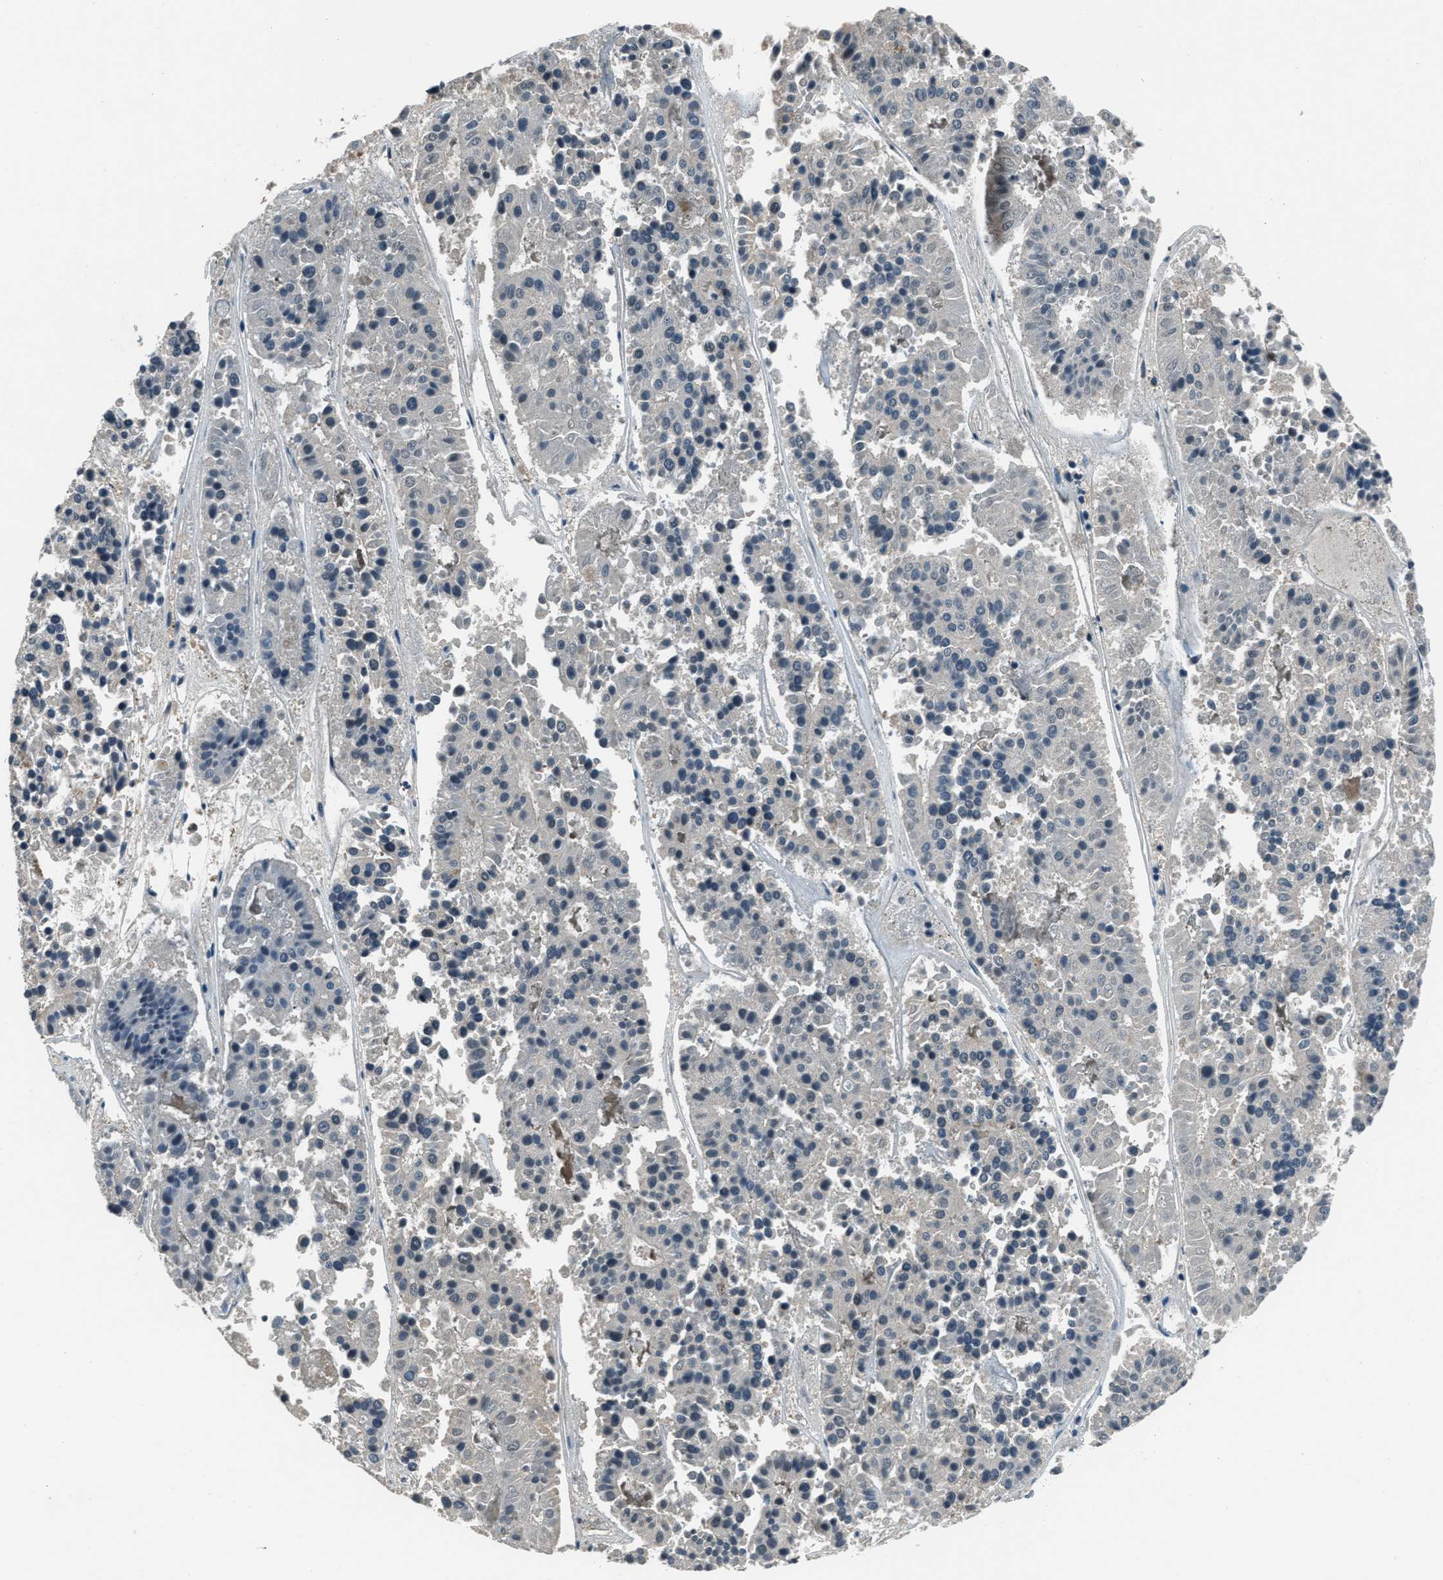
{"staining": {"intensity": "negative", "quantity": "none", "location": "none"}, "tissue": "pancreatic cancer", "cell_type": "Tumor cells", "image_type": "cancer", "snomed": [{"axis": "morphology", "description": "Adenocarcinoma, NOS"}, {"axis": "topography", "description": "Pancreas"}], "caption": "Tumor cells are negative for brown protein staining in pancreatic adenocarcinoma.", "gene": "NUDCD3", "patient": {"sex": "male", "age": 50}}